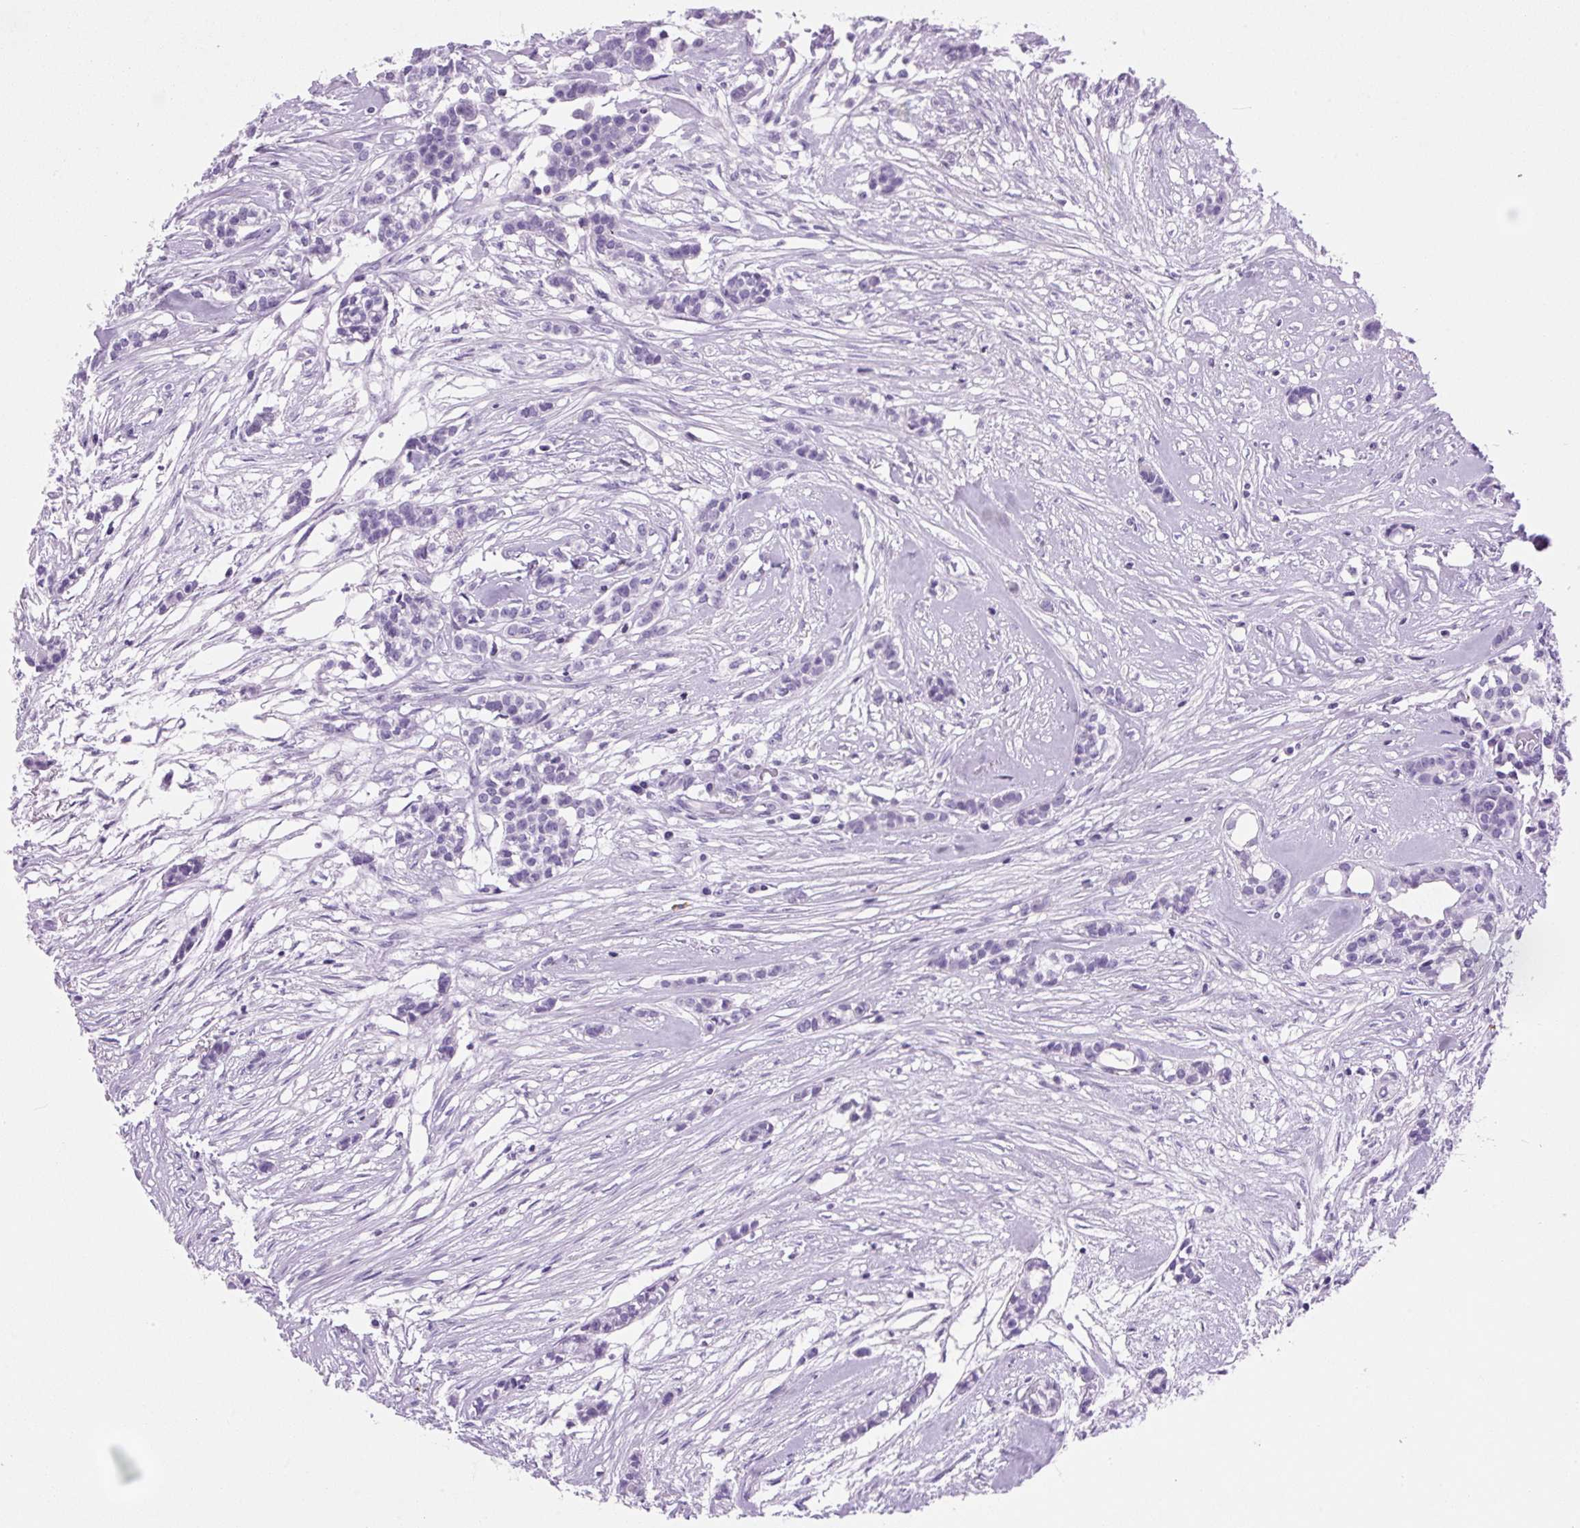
{"staining": {"intensity": "negative", "quantity": "none", "location": "none"}, "tissue": "head and neck cancer", "cell_type": "Tumor cells", "image_type": "cancer", "snomed": [{"axis": "morphology", "description": "Adenocarcinoma, NOS"}, {"axis": "topography", "description": "Head-Neck"}], "caption": "DAB (3,3'-diaminobenzidine) immunohistochemical staining of head and neck cancer (adenocarcinoma) shows no significant positivity in tumor cells.", "gene": "VPREB1", "patient": {"sex": "male", "age": 81}}